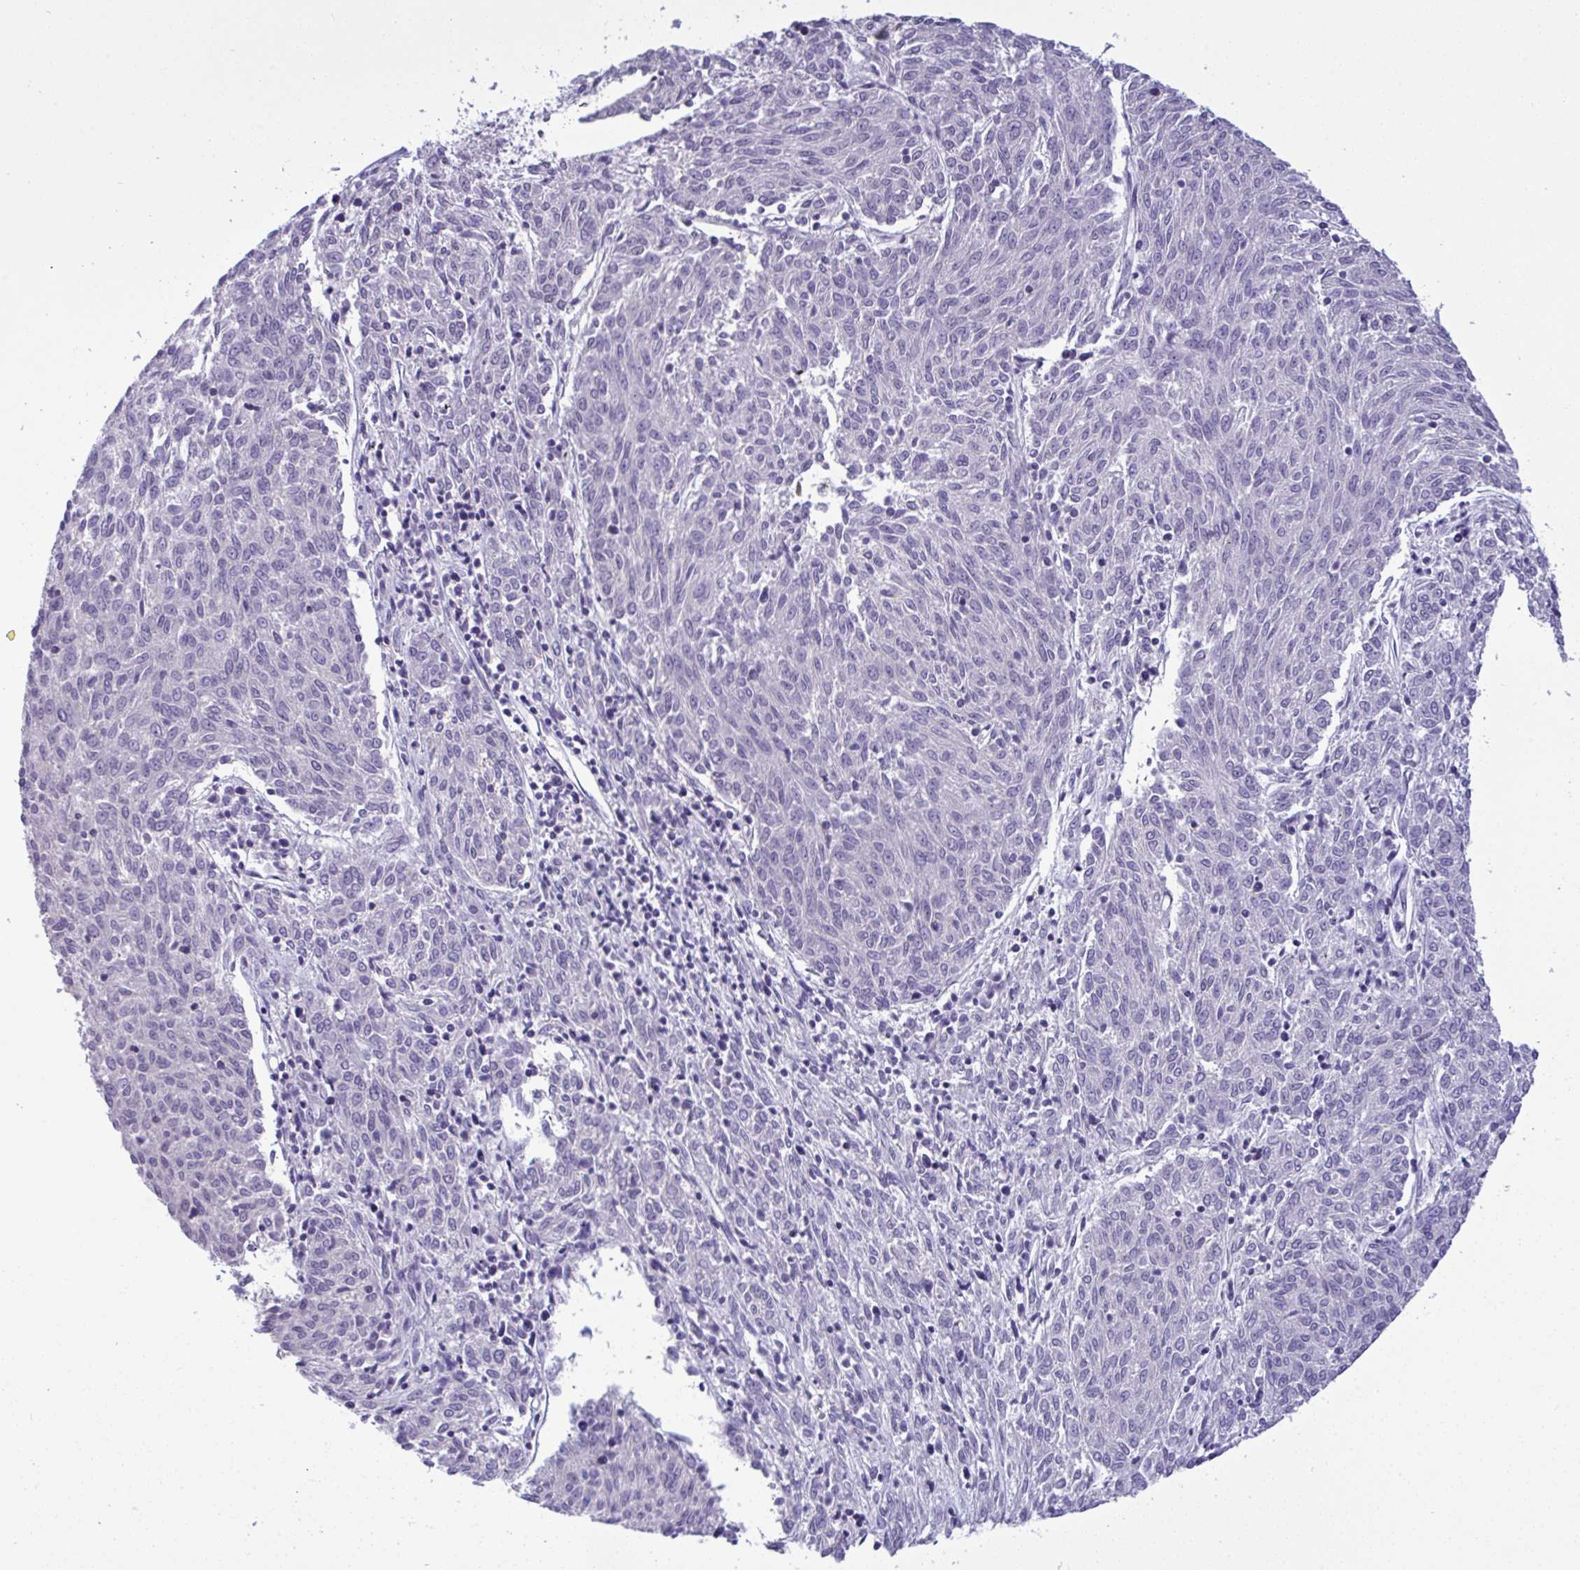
{"staining": {"intensity": "negative", "quantity": "none", "location": "none"}, "tissue": "melanoma", "cell_type": "Tumor cells", "image_type": "cancer", "snomed": [{"axis": "morphology", "description": "Malignant melanoma, NOS"}, {"axis": "topography", "description": "Skin"}], "caption": "High power microscopy histopathology image of an IHC photomicrograph of melanoma, revealing no significant positivity in tumor cells. The staining was performed using DAB (3,3'-diaminobenzidine) to visualize the protein expression in brown, while the nuclei were stained in blue with hematoxylin (Magnification: 20x).", "gene": "YBX2", "patient": {"sex": "female", "age": 72}}